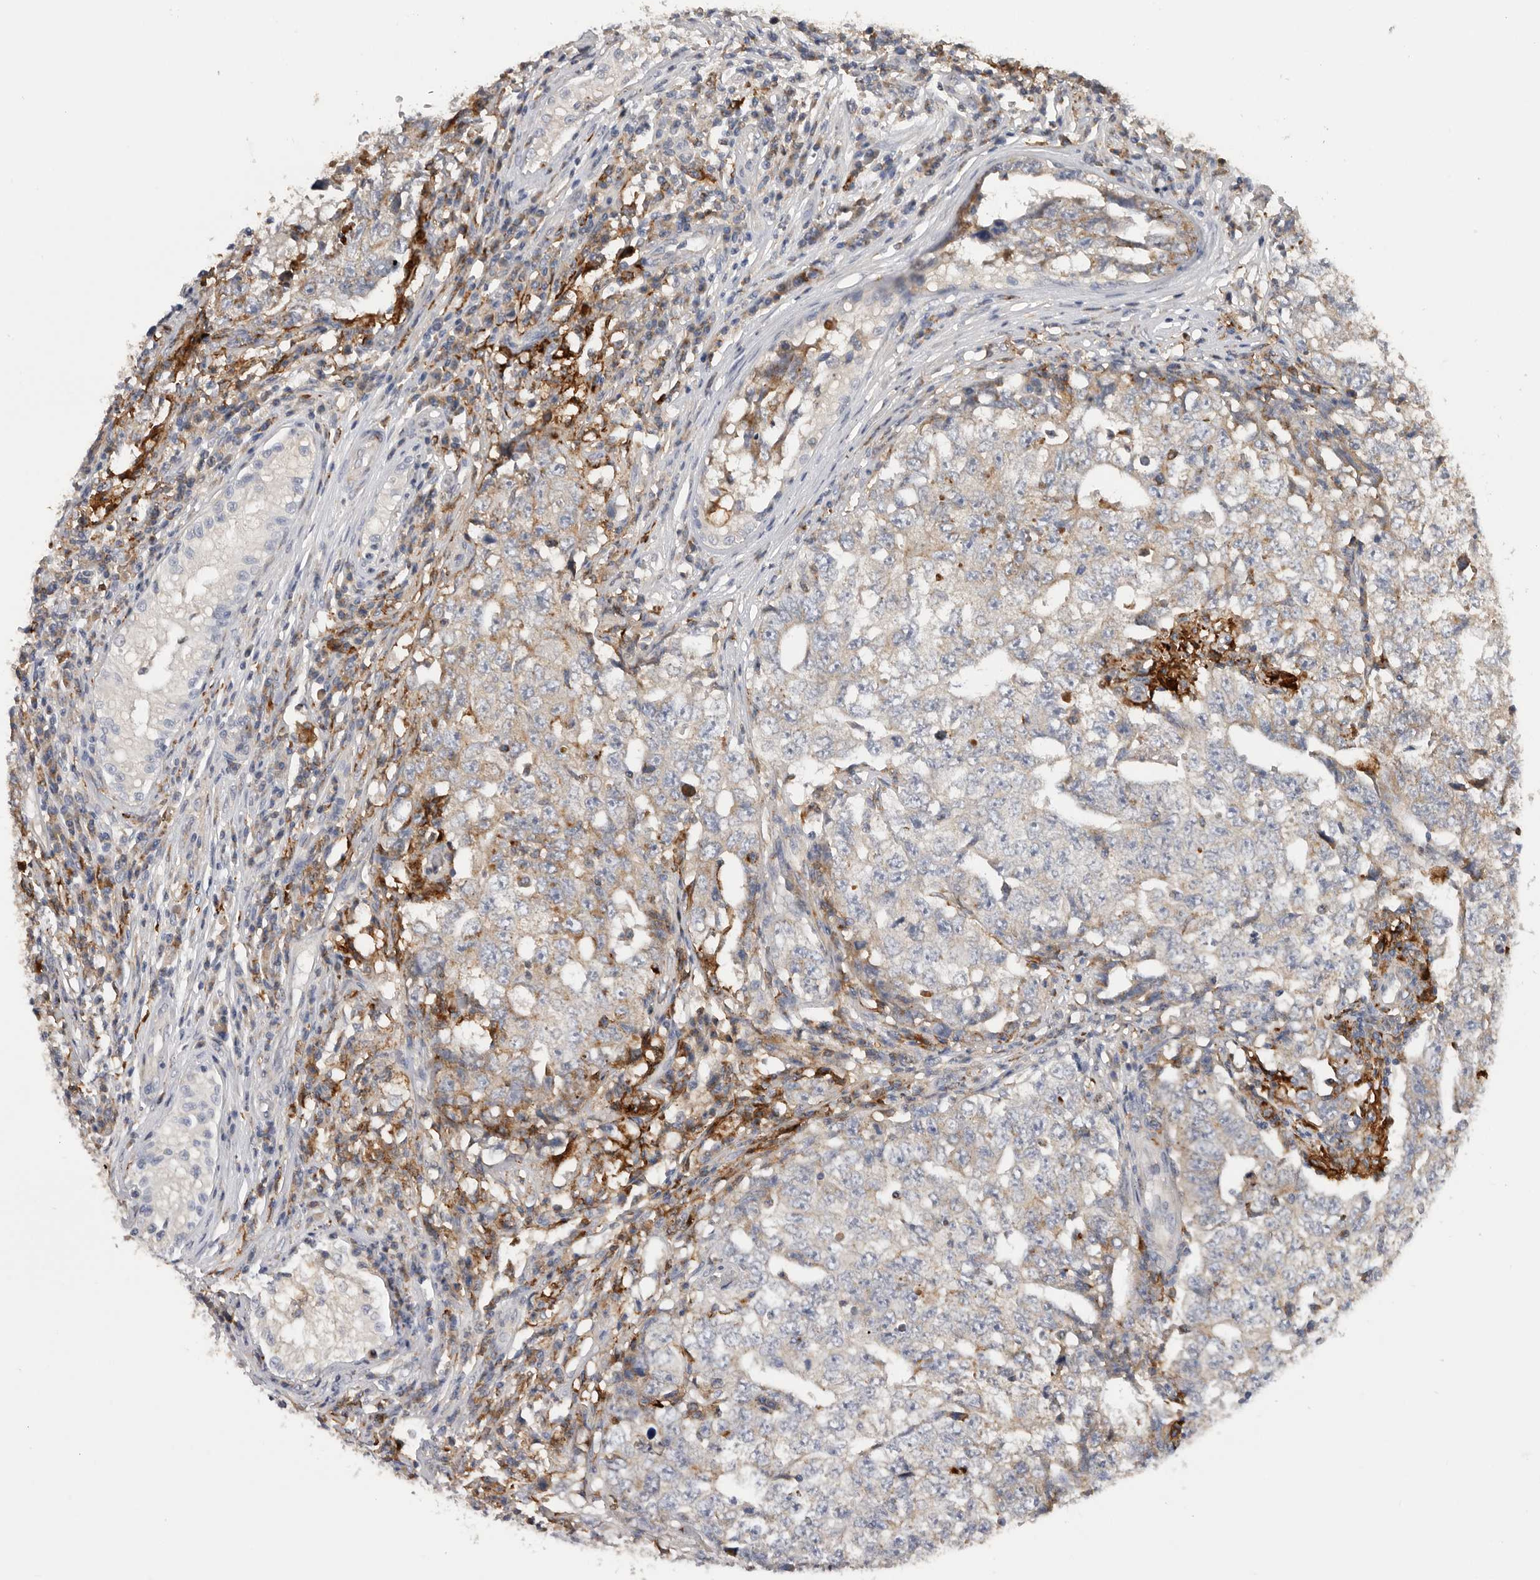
{"staining": {"intensity": "moderate", "quantity": "<25%", "location": "cytoplasmic/membranous"}, "tissue": "testis cancer", "cell_type": "Tumor cells", "image_type": "cancer", "snomed": [{"axis": "morphology", "description": "Carcinoma, Embryonal, NOS"}, {"axis": "topography", "description": "Testis"}], "caption": "A low amount of moderate cytoplasmic/membranous expression is present in about <25% of tumor cells in testis cancer tissue. Nuclei are stained in blue.", "gene": "TFRC", "patient": {"sex": "male", "age": 26}}